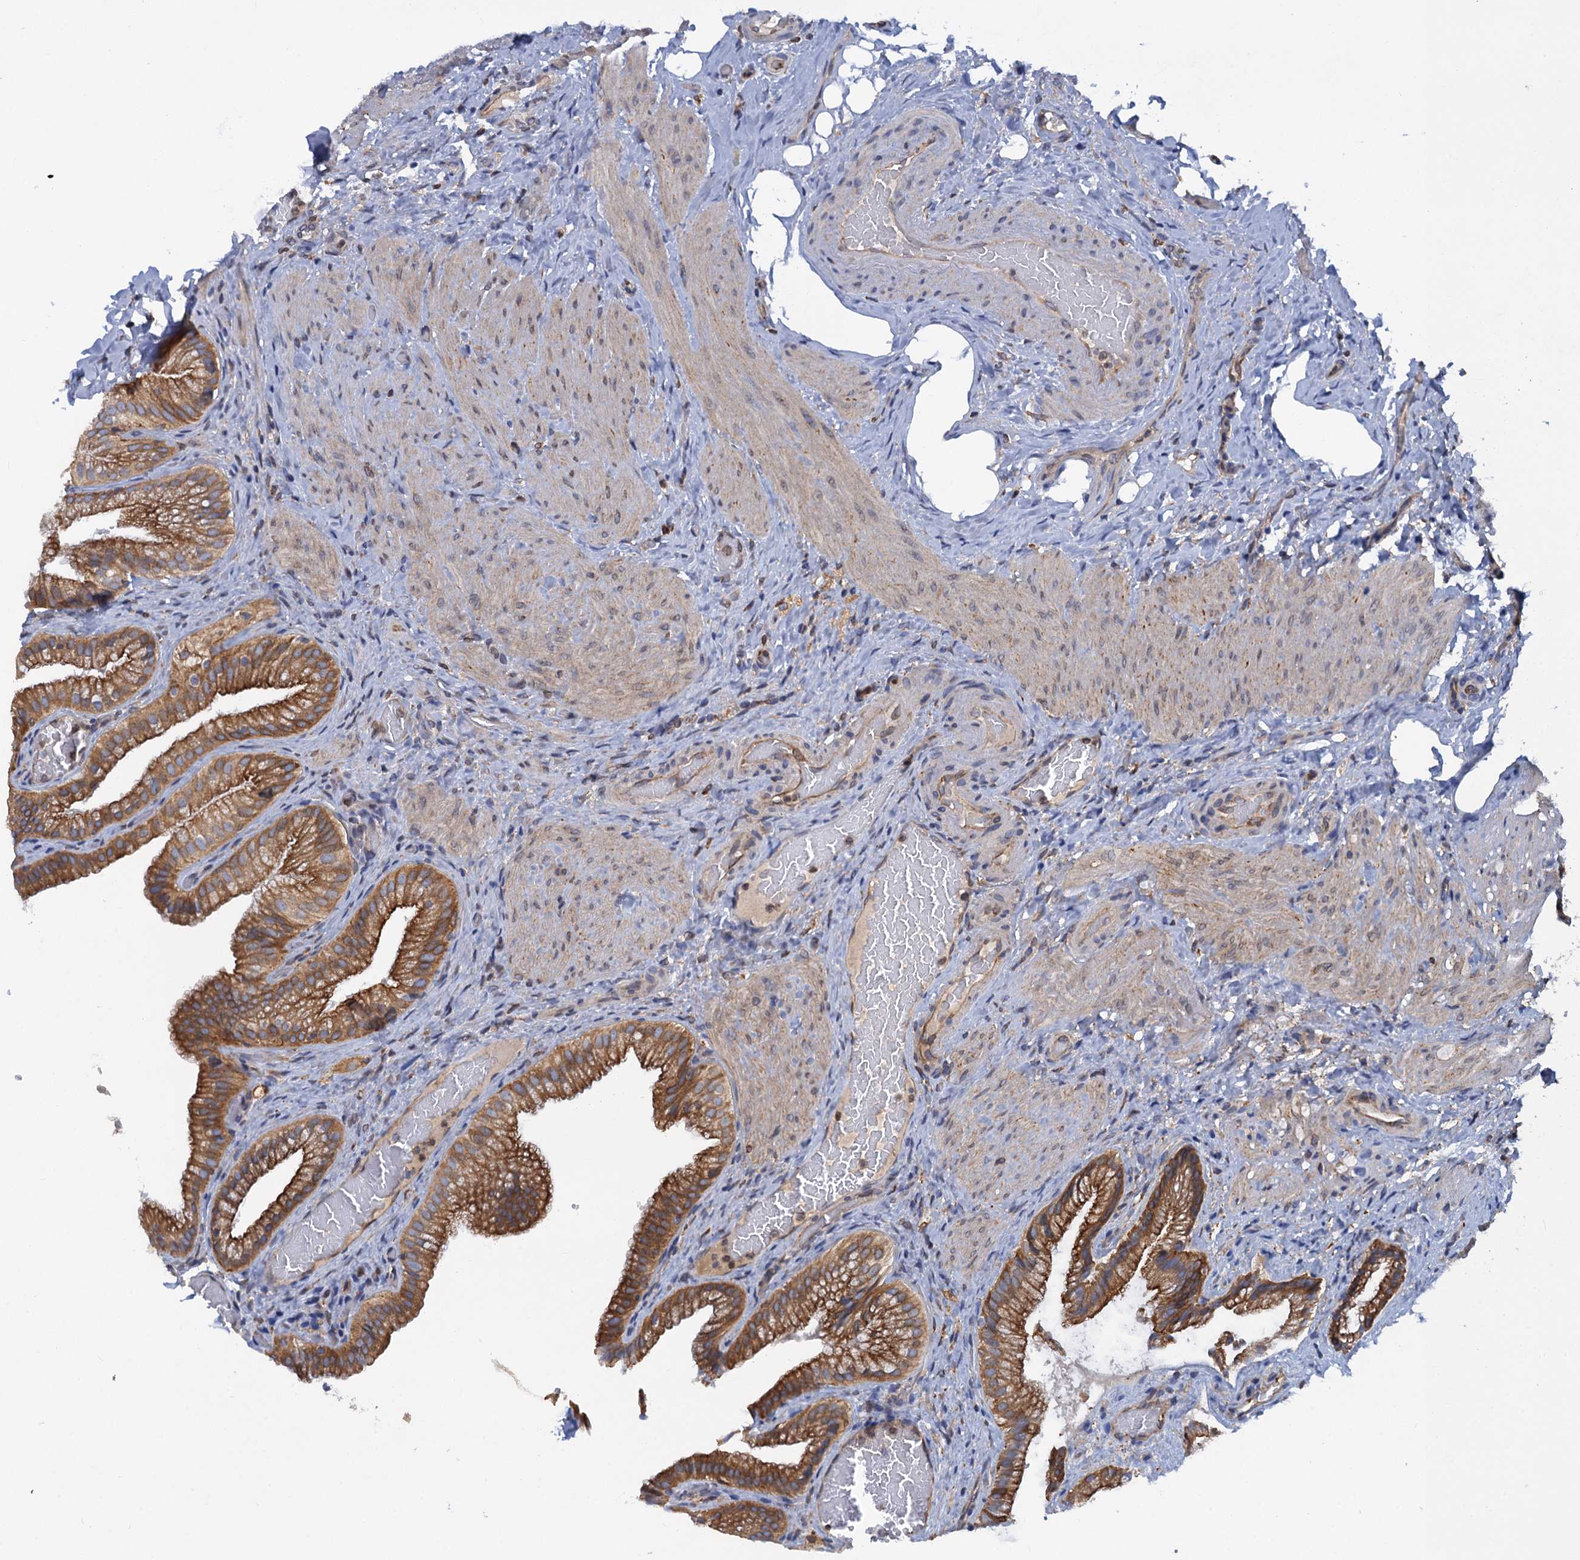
{"staining": {"intensity": "moderate", "quantity": ">75%", "location": "cytoplasmic/membranous"}, "tissue": "gallbladder", "cell_type": "Glandular cells", "image_type": "normal", "snomed": [{"axis": "morphology", "description": "Normal tissue, NOS"}, {"axis": "morphology", "description": "Inflammation, NOS"}, {"axis": "topography", "description": "Gallbladder"}], "caption": "Immunohistochemistry histopathology image of unremarkable gallbladder: human gallbladder stained using IHC reveals medium levels of moderate protein expression localized specifically in the cytoplasmic/membranous of glandular cells, appearing as a cytoplasmic/membranous brown color.", "gene": "ARMC5", "patient": {"sex": "male", "age": 51}}